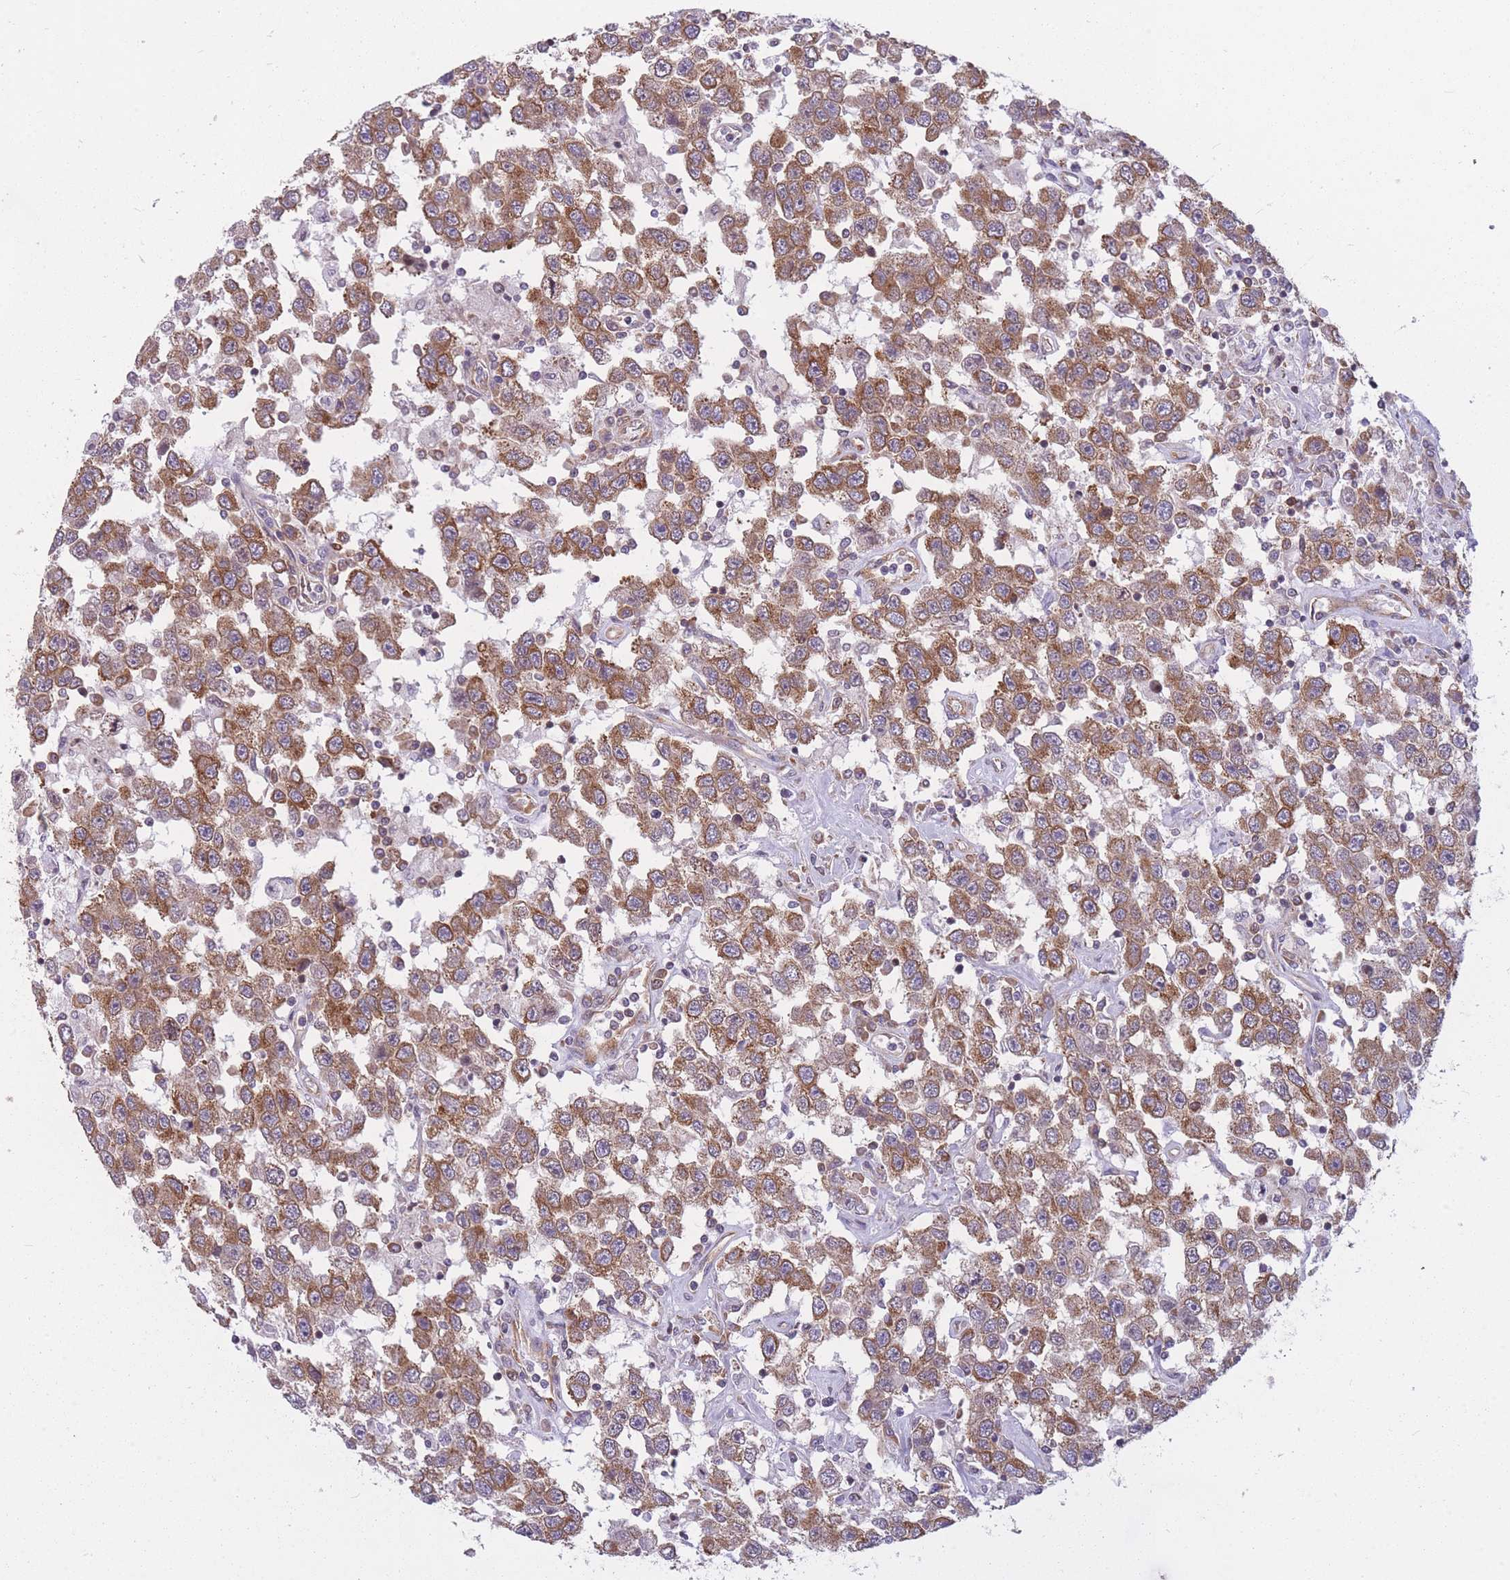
{"staining": {"intensity": "moderate", "quantity": ">75%", "location": "cytoplasmic/membranous"}, "tissue": "testis cancer", "cell_type": "Tumor cells", "image_type": "cancer", "snomed": [{"axis": "morphology", "description": "Seminoma, NOS"}, {"axis": "topography", "description": "Testis"}], "caption": "Approximately >75% of tumor cells in human testis cancer show moderate cytoplasmic/membranous protein positivity as visualized by brown immunohistochemical staining.", "gene": "CCDC124", "patient": {"sex": "male", "age": 41}}